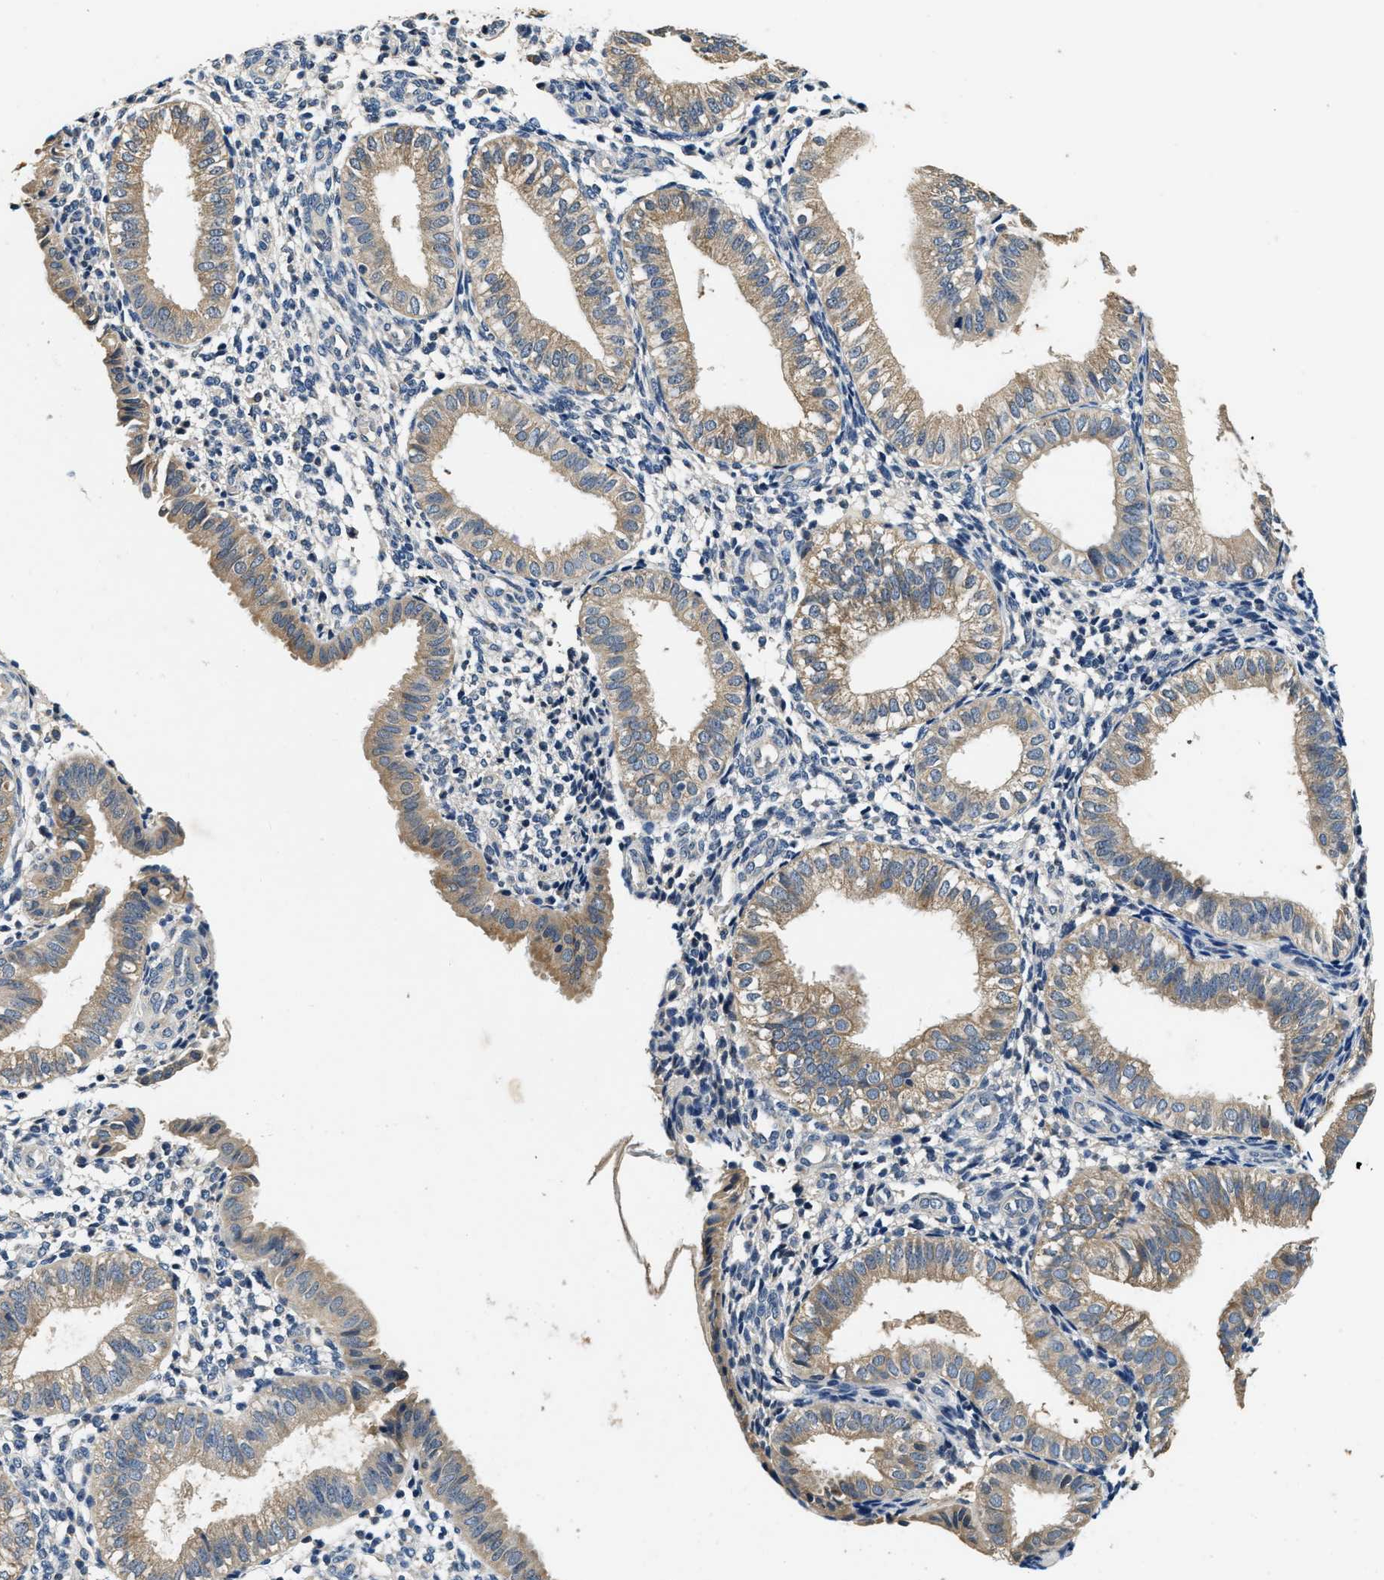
{"staining": {"intensity": "negative", "quantity": "none", "location": "none"}, "tissue": "endometrium", "cell_type": "Cells in endometrial stroma", "image_type": "normal", "snomed": [{"axis": "morphology", "description": "Normal tissue, NOS"}, {"axis": "topography", "description": "Endometrium"}], "caption": "Immunohistochemistry of unremarkable human endometrium displays no expression in cells in endometrial stroma.", "gene": "ALDH3A2", "patient": {"sex": "female", "age": 39}}